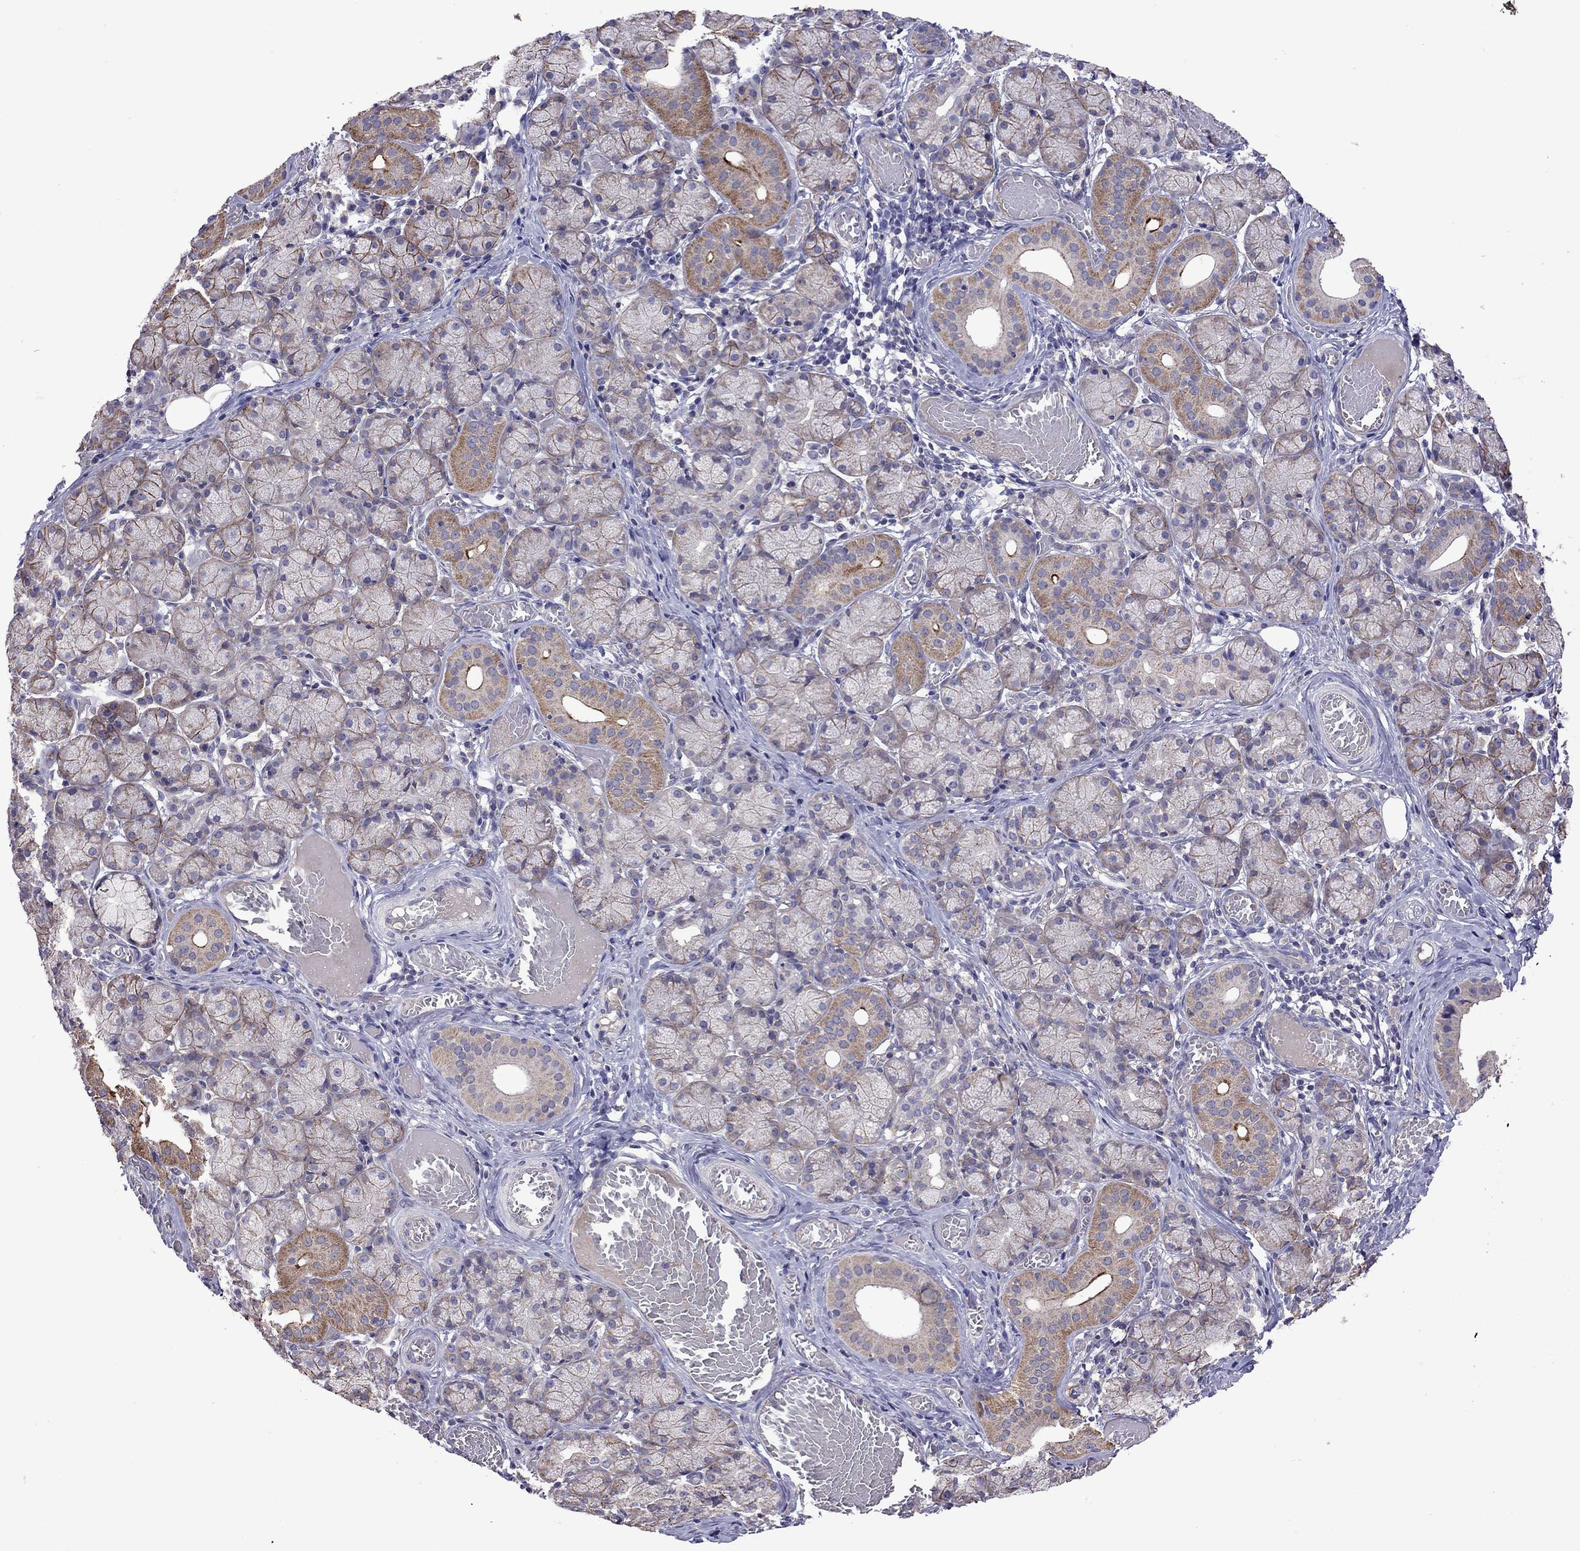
{"staining": {"intensity": "strong", "quantity": "<25%", "location": "cytoplasmic/membranous"}, "tissue": "salivary gland", "cell_type": "Glandular cells", "image_type": "normal", "snomed": [{"axis": "morphology", "description": "Normal tissue, NOS"}, {"axis": "topography", "description": "Salivary gland"}, {"axis": "topography", "description": "Peripheral nerve tissue"}], "caption": "A medium amount of strong cytoplasmic/membranous positivity is seen in approximately <25% of glandular cells in unremarkable salivary gland.", "gene": "RTP5", "patient": {"sex": "female", "age": 24}}